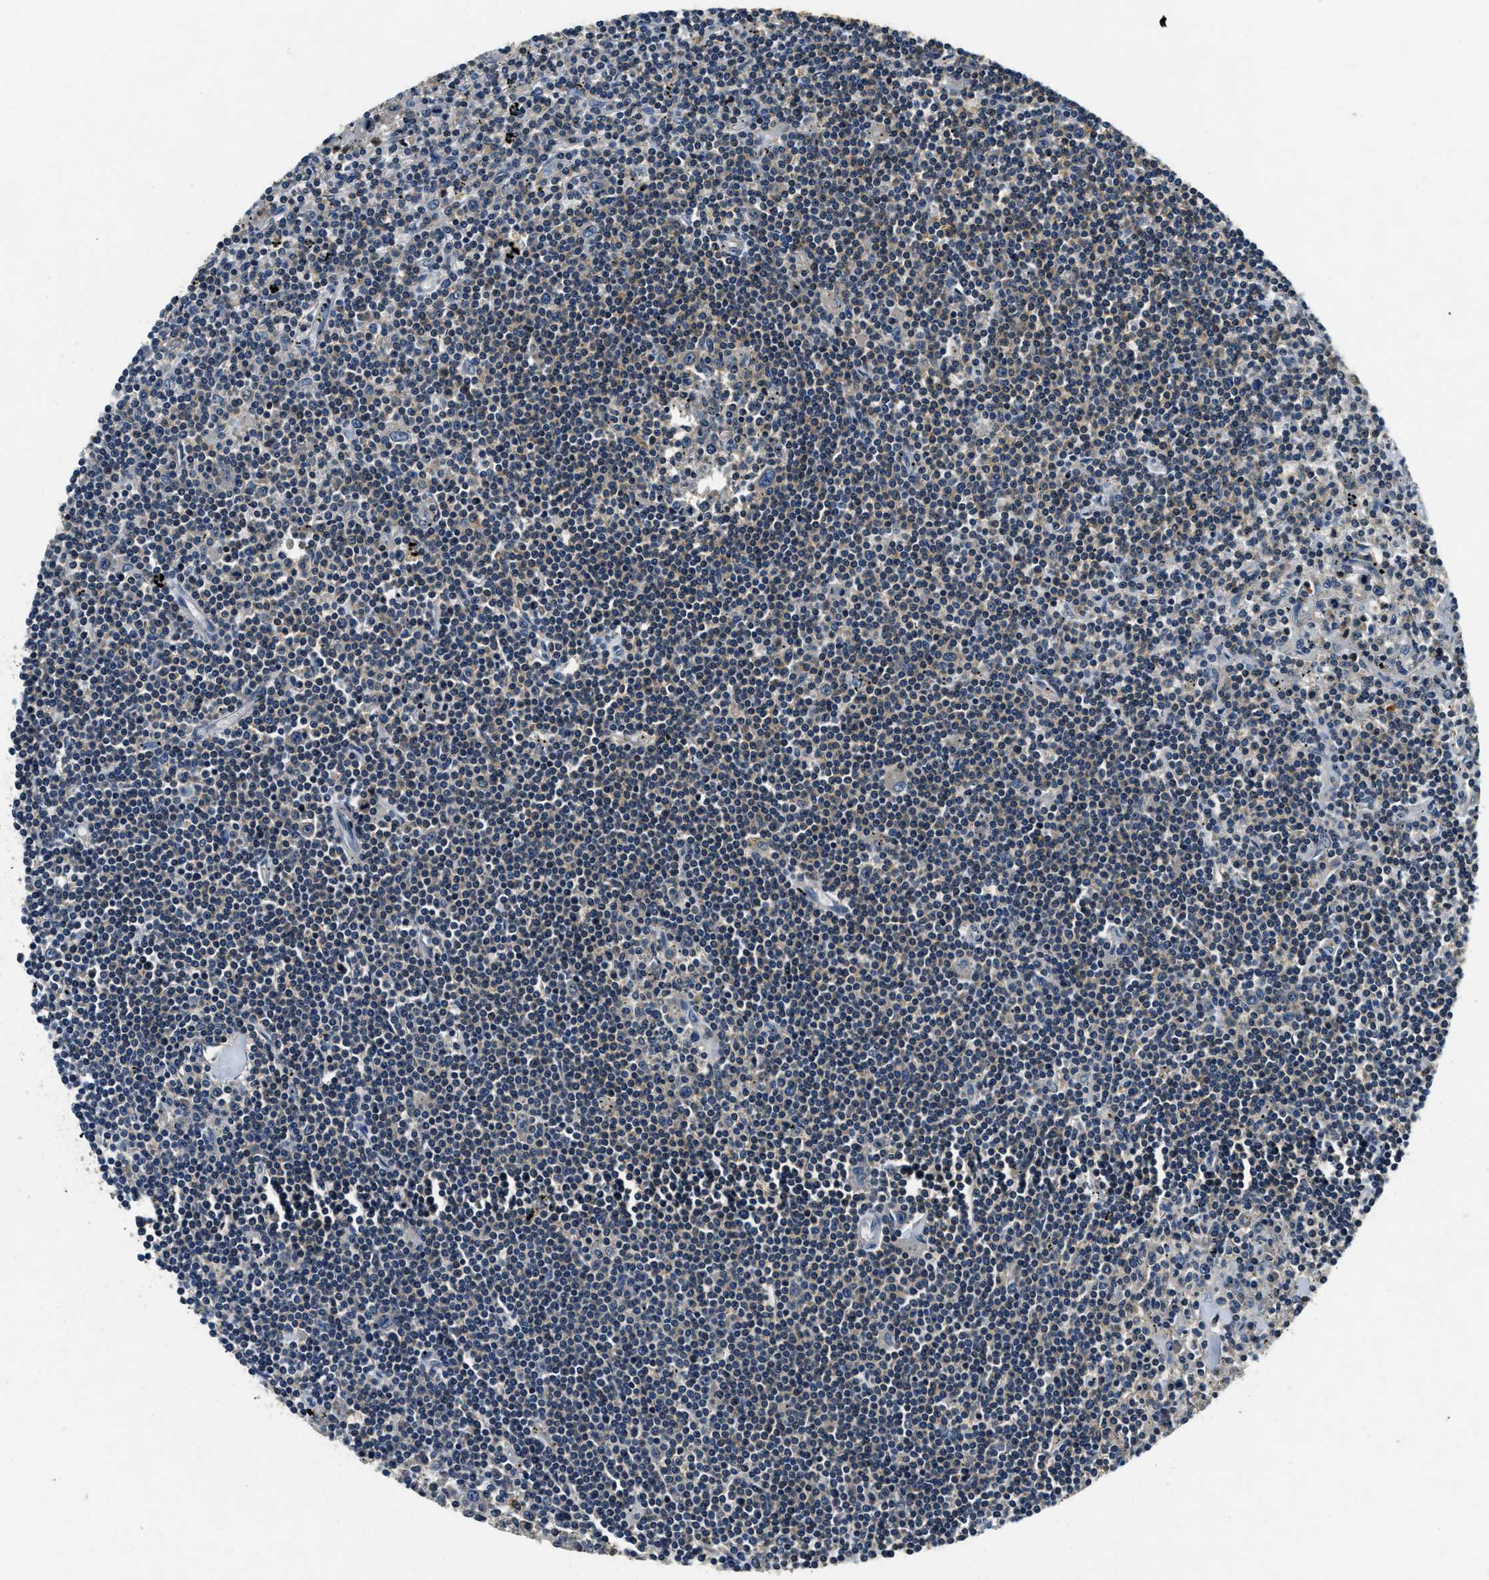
{"staining": {"intensity": "negative", "quantity": "none", "location": "none"}, "tissue": "lymphoma", "cell_type": "Tumor cells", "image_type": "cancer", "snomed": [{"axis": "morphology", "description": "Malignant lymphoma, non-Hodgkin's type, Low grade"}, {"axis": "topography", "description": "Spleen"}], "caption": "Low-grade malignant lymphoma, non-Hodgkin's type stained for a protein using immunohistochemistry reveals no staining tumor cells.", "gene": "RESF1", "patient": {"sex": "male", "age": 76}}